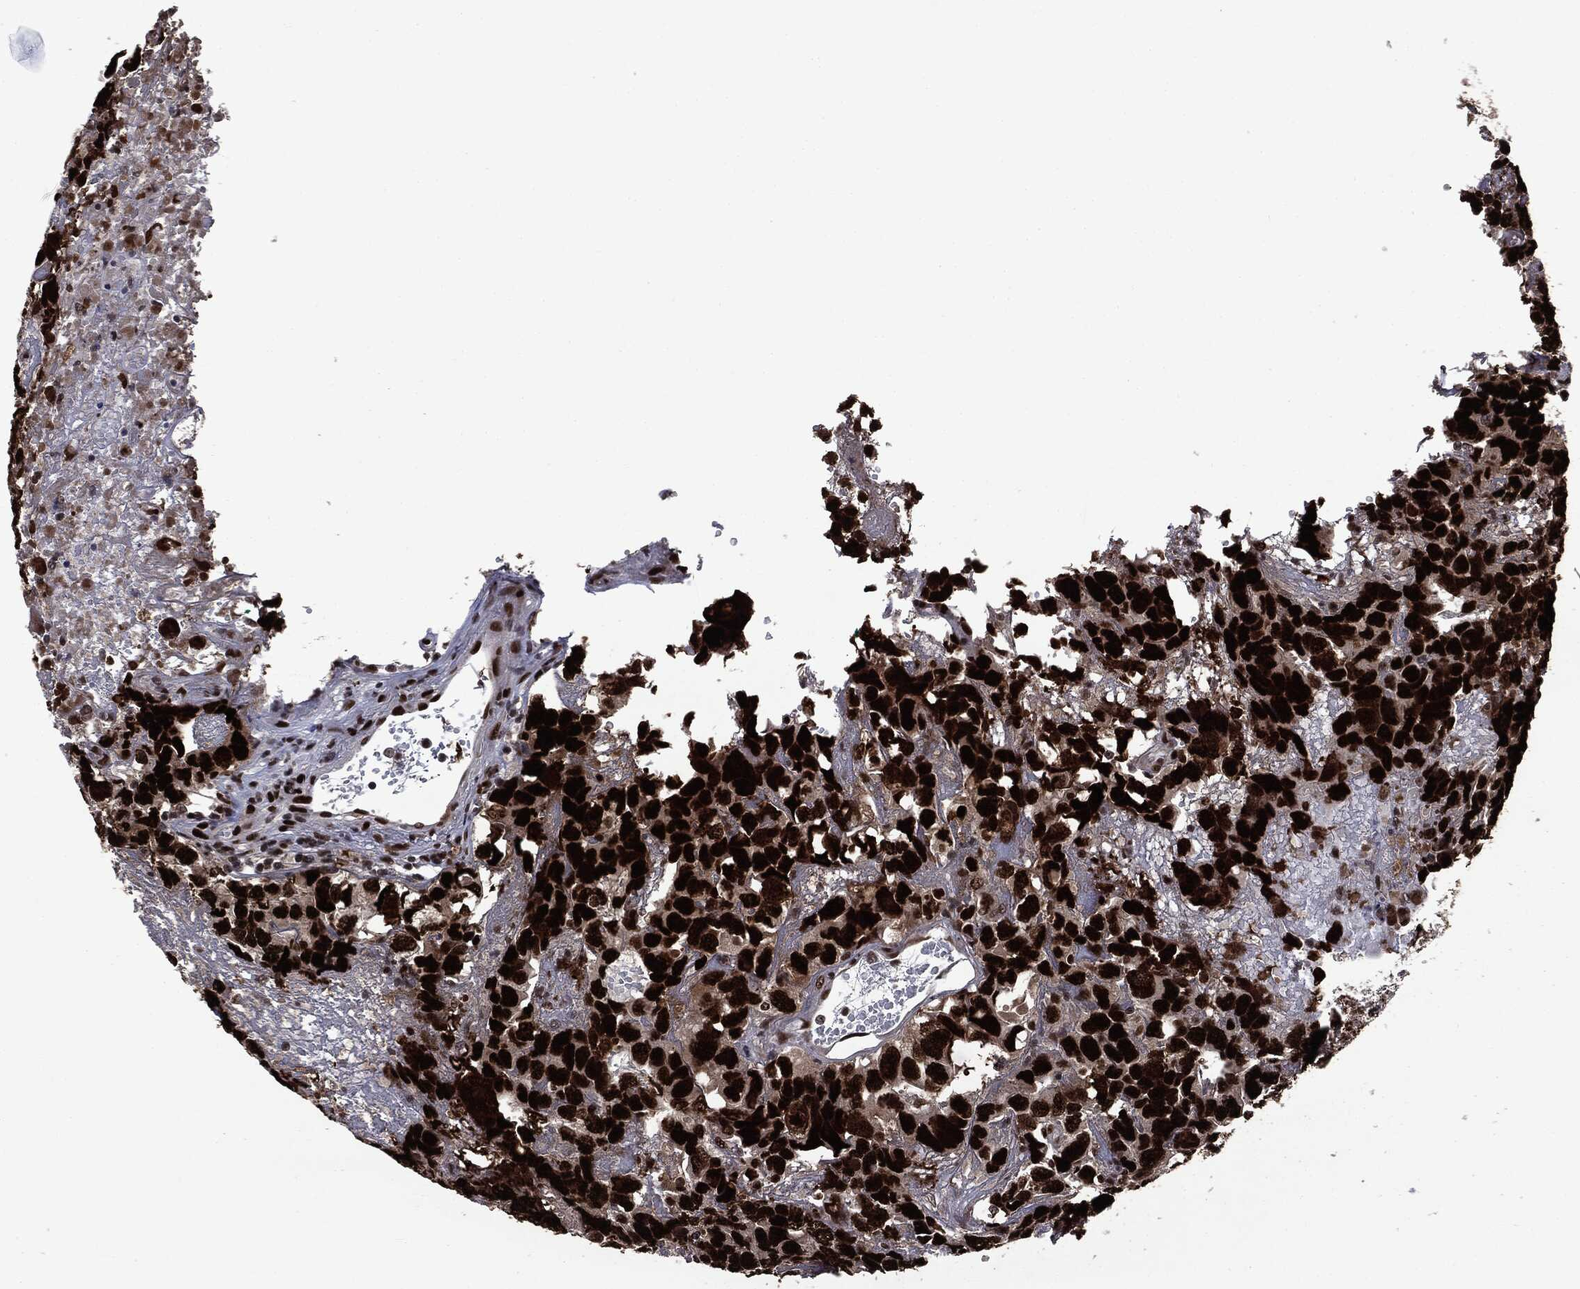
{"staining": {"intensity": "strong", "quantity": ">75%", "location": "nuclear"}, "tissue": "testis cancer", "cell_type": "Tumor cells", "image_type": "cancer", "snomed": [{"axis": "morphology", "description": "Carcinoma, Embryonal, NOS"}, {"axis": "topography", "description": "Testis"}], "caption": "There is high levels of strong nuclear expression in tumor cells of testis cancer, as demonstrated by immunohistochemical staining (brown color).", "gene": "MSH2", "patient": {"sex": "male", "age": 45}}